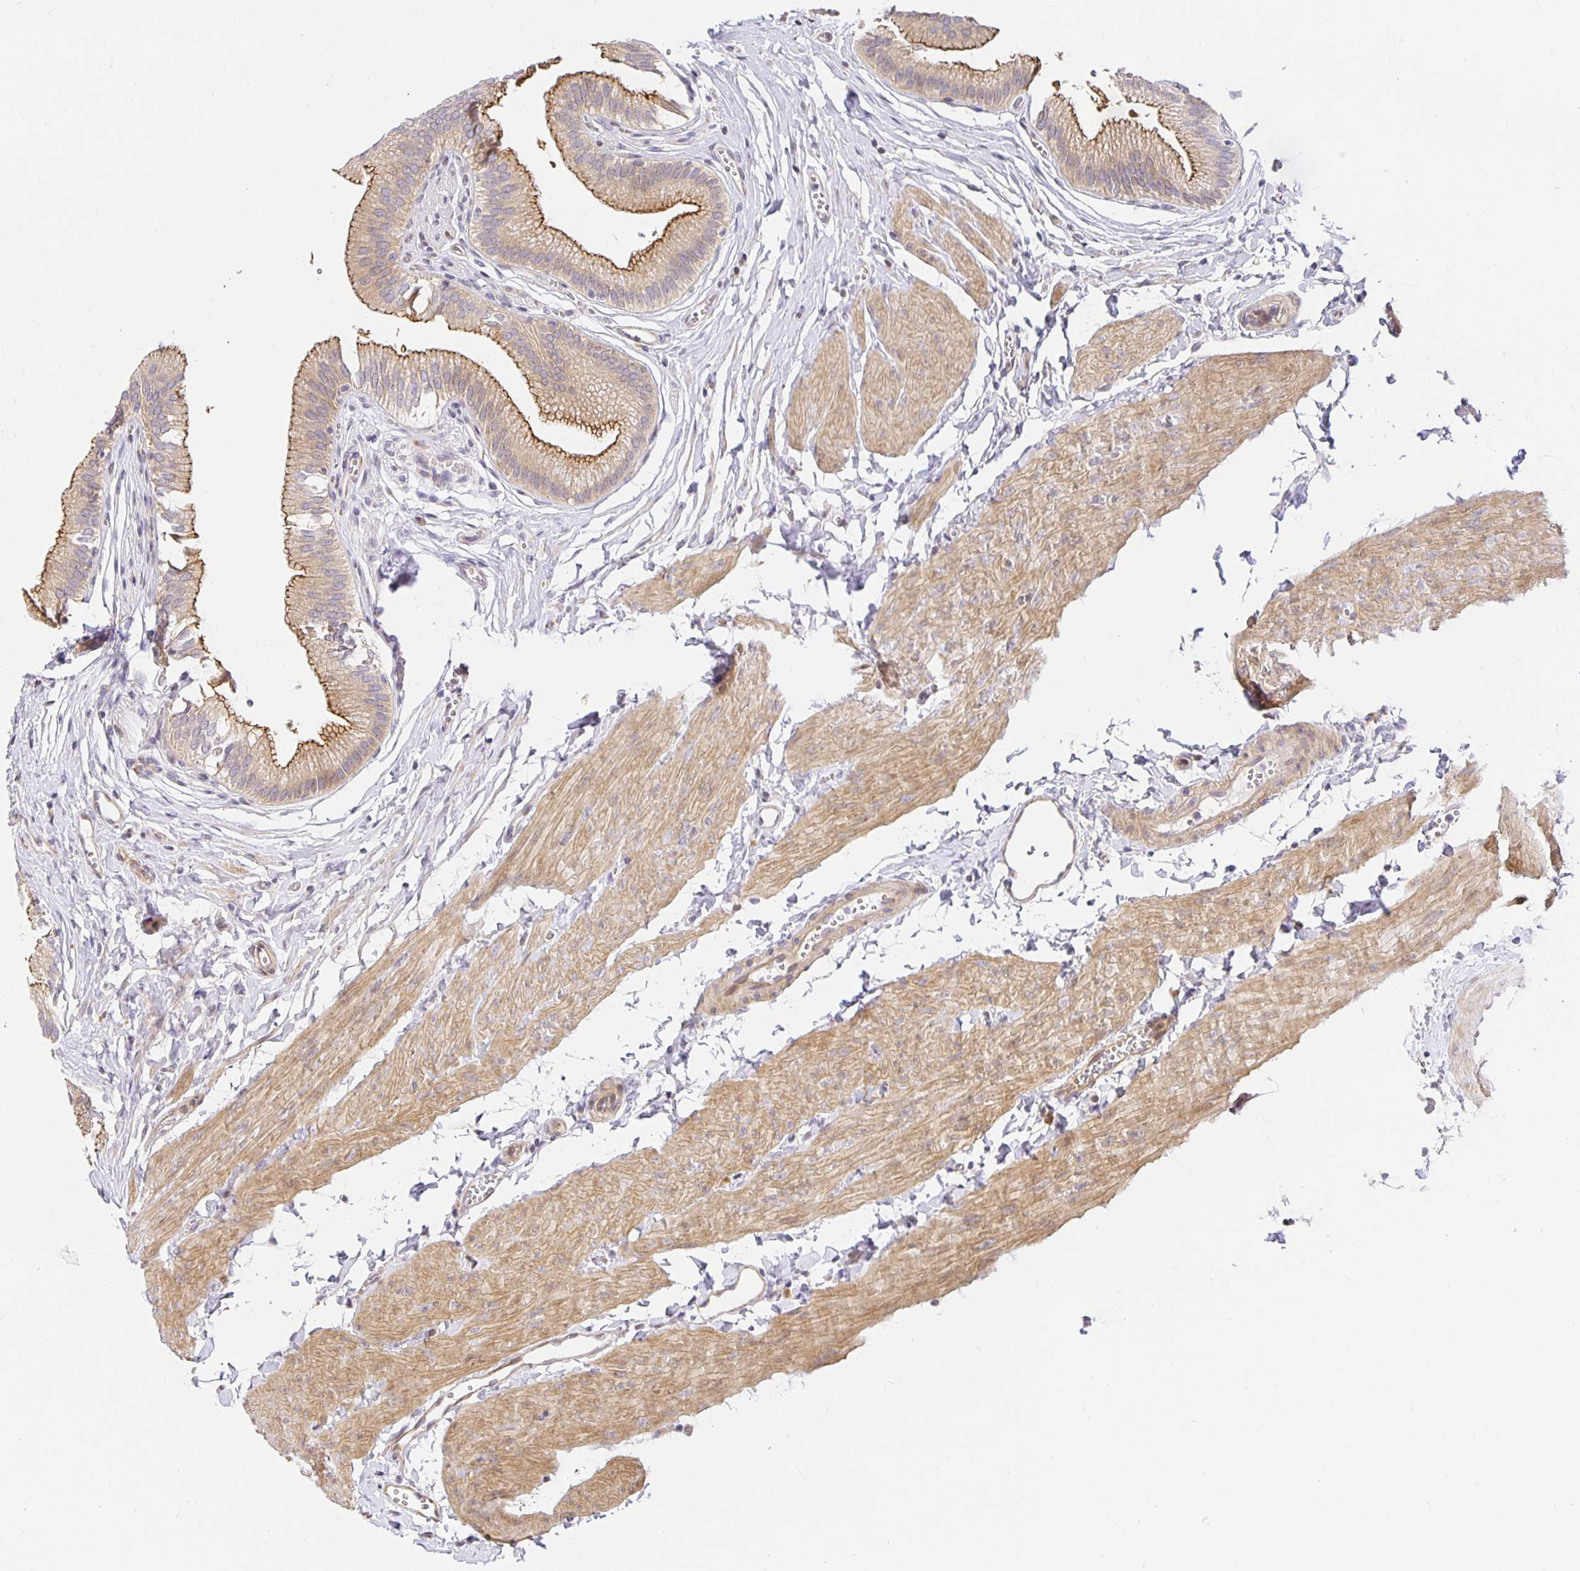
{"staining": {"intensity": "moderate", "quantity": ">75%", "location": "cytoplasmic/membranous"}, "tissue": "gallbladder", "cell_type": "Glandular cells", "image_type": "normal", "snomed": [{"axis": "morphology", "description": "Normal tissue, NOS"}, {"axis": "topography", "description": "Gallbladder"}, {"axis": "topography", "description": "Peripheral nerve tissue"}], "caption": "The image displays staining of benign gallbladder, revealing moderate cytoplasmic/membranous protein staining (brown color) within glandular cells. The protein is stained brown, and the nuclei are stained in blue (DAB (3,3'-diaminobenzidine) IHC with brightfield microscopy, high magnification).", "gene": "TJP3", "patient": {"sex": "male", "age": 17}}